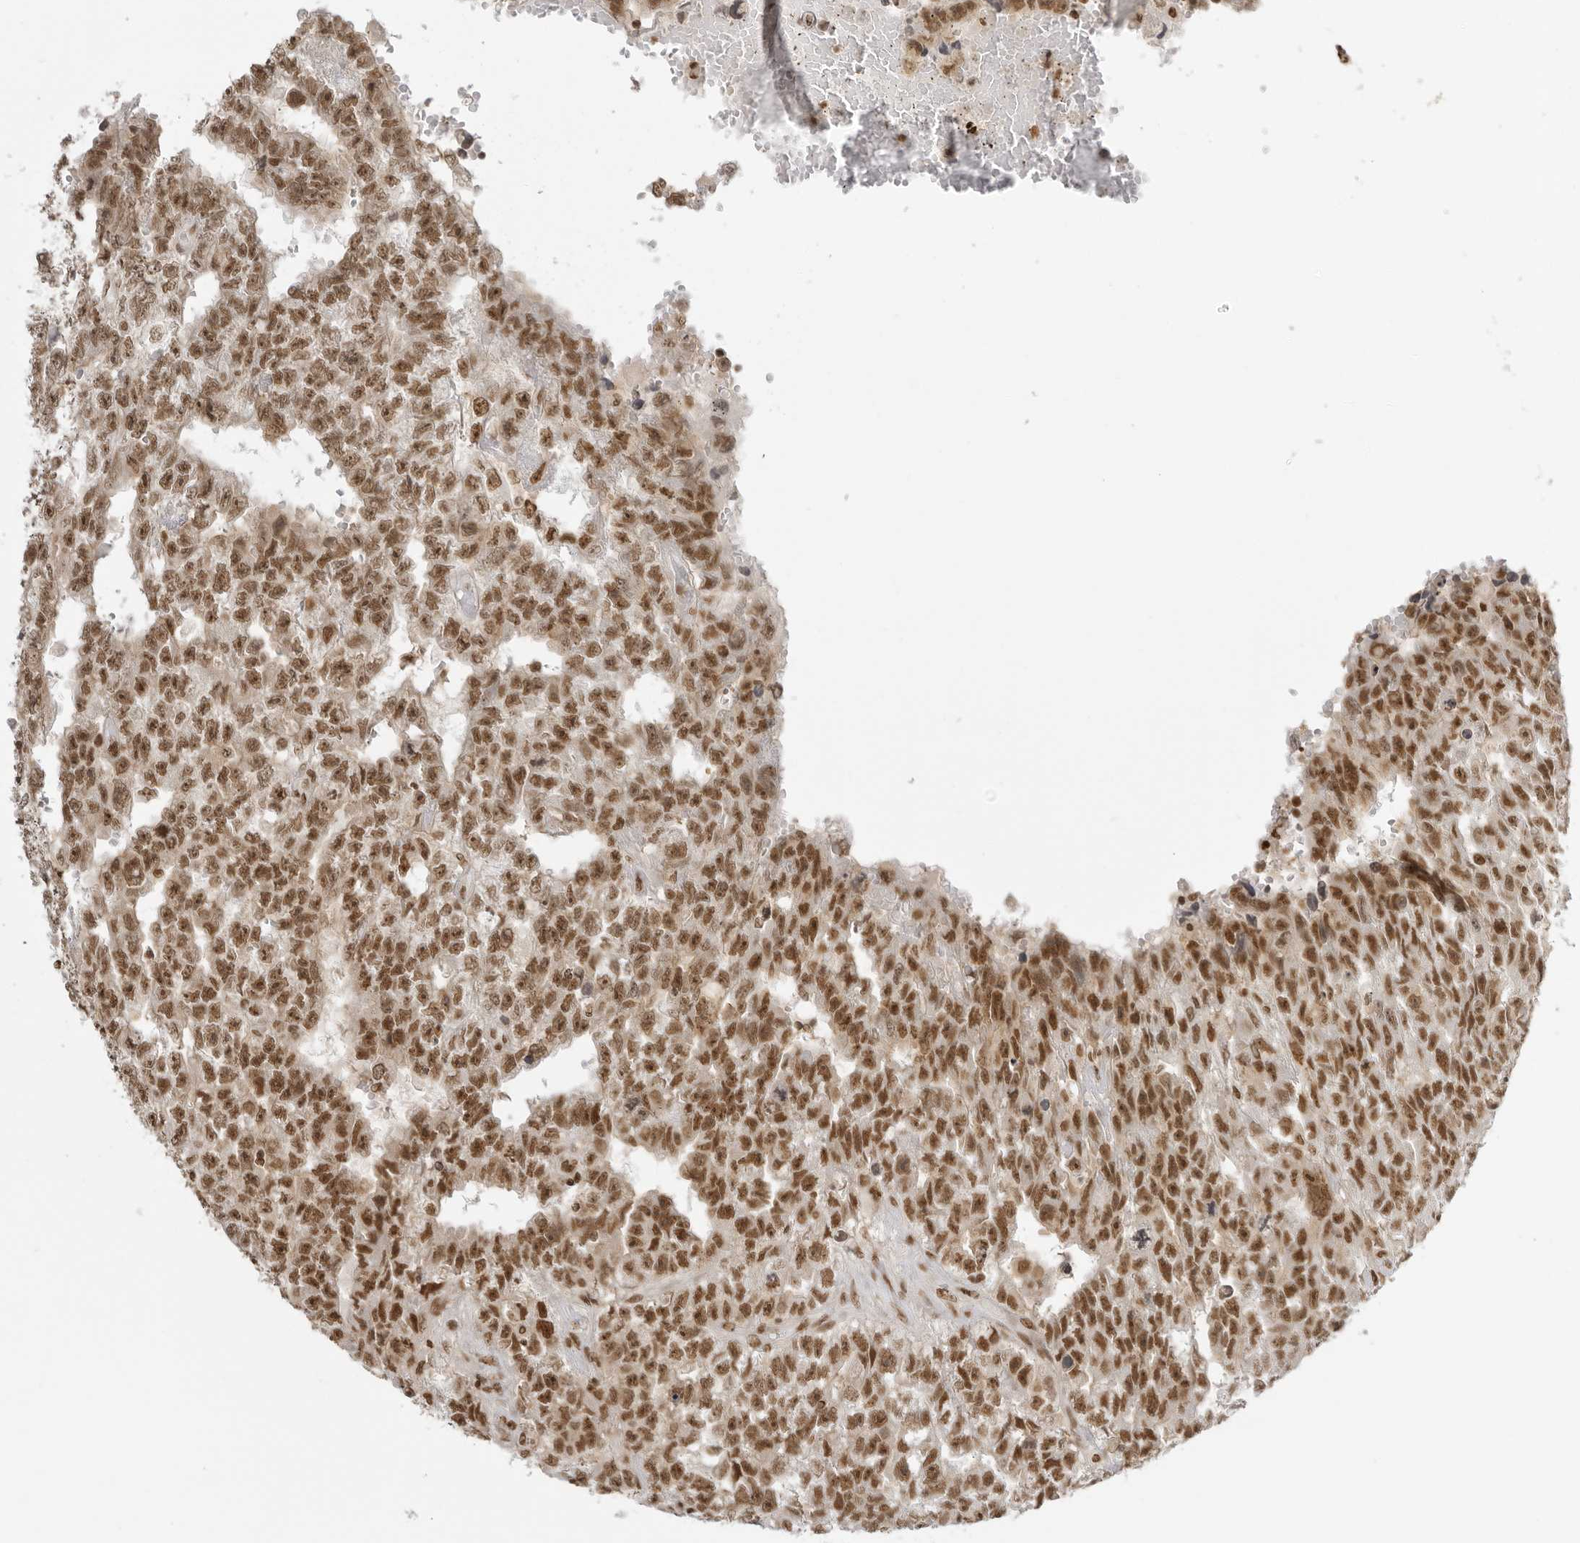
{"staining": {"intensity": "strong", "quantity": "25%-75%", "location": "nuclear"}, "tissue": "testis cancer", "cell_type": "Tumor cells", "image_type": "cancer", "snomed": [{"axis": "morphology", "description": "Carcinoma, Embryonal, NOS"}, {"axis": "topography", "description": "Testis"}], "caption": "Immunohistochemical staining of embryonal carcinoma (testis) shows strong nuclear protein staining in about 25%-75% of tumor cells. (DAB IHC with brightfield microscopy, high magnification).", "gene": "RPA2", "patient": {"sex": "male", "age": 25}}